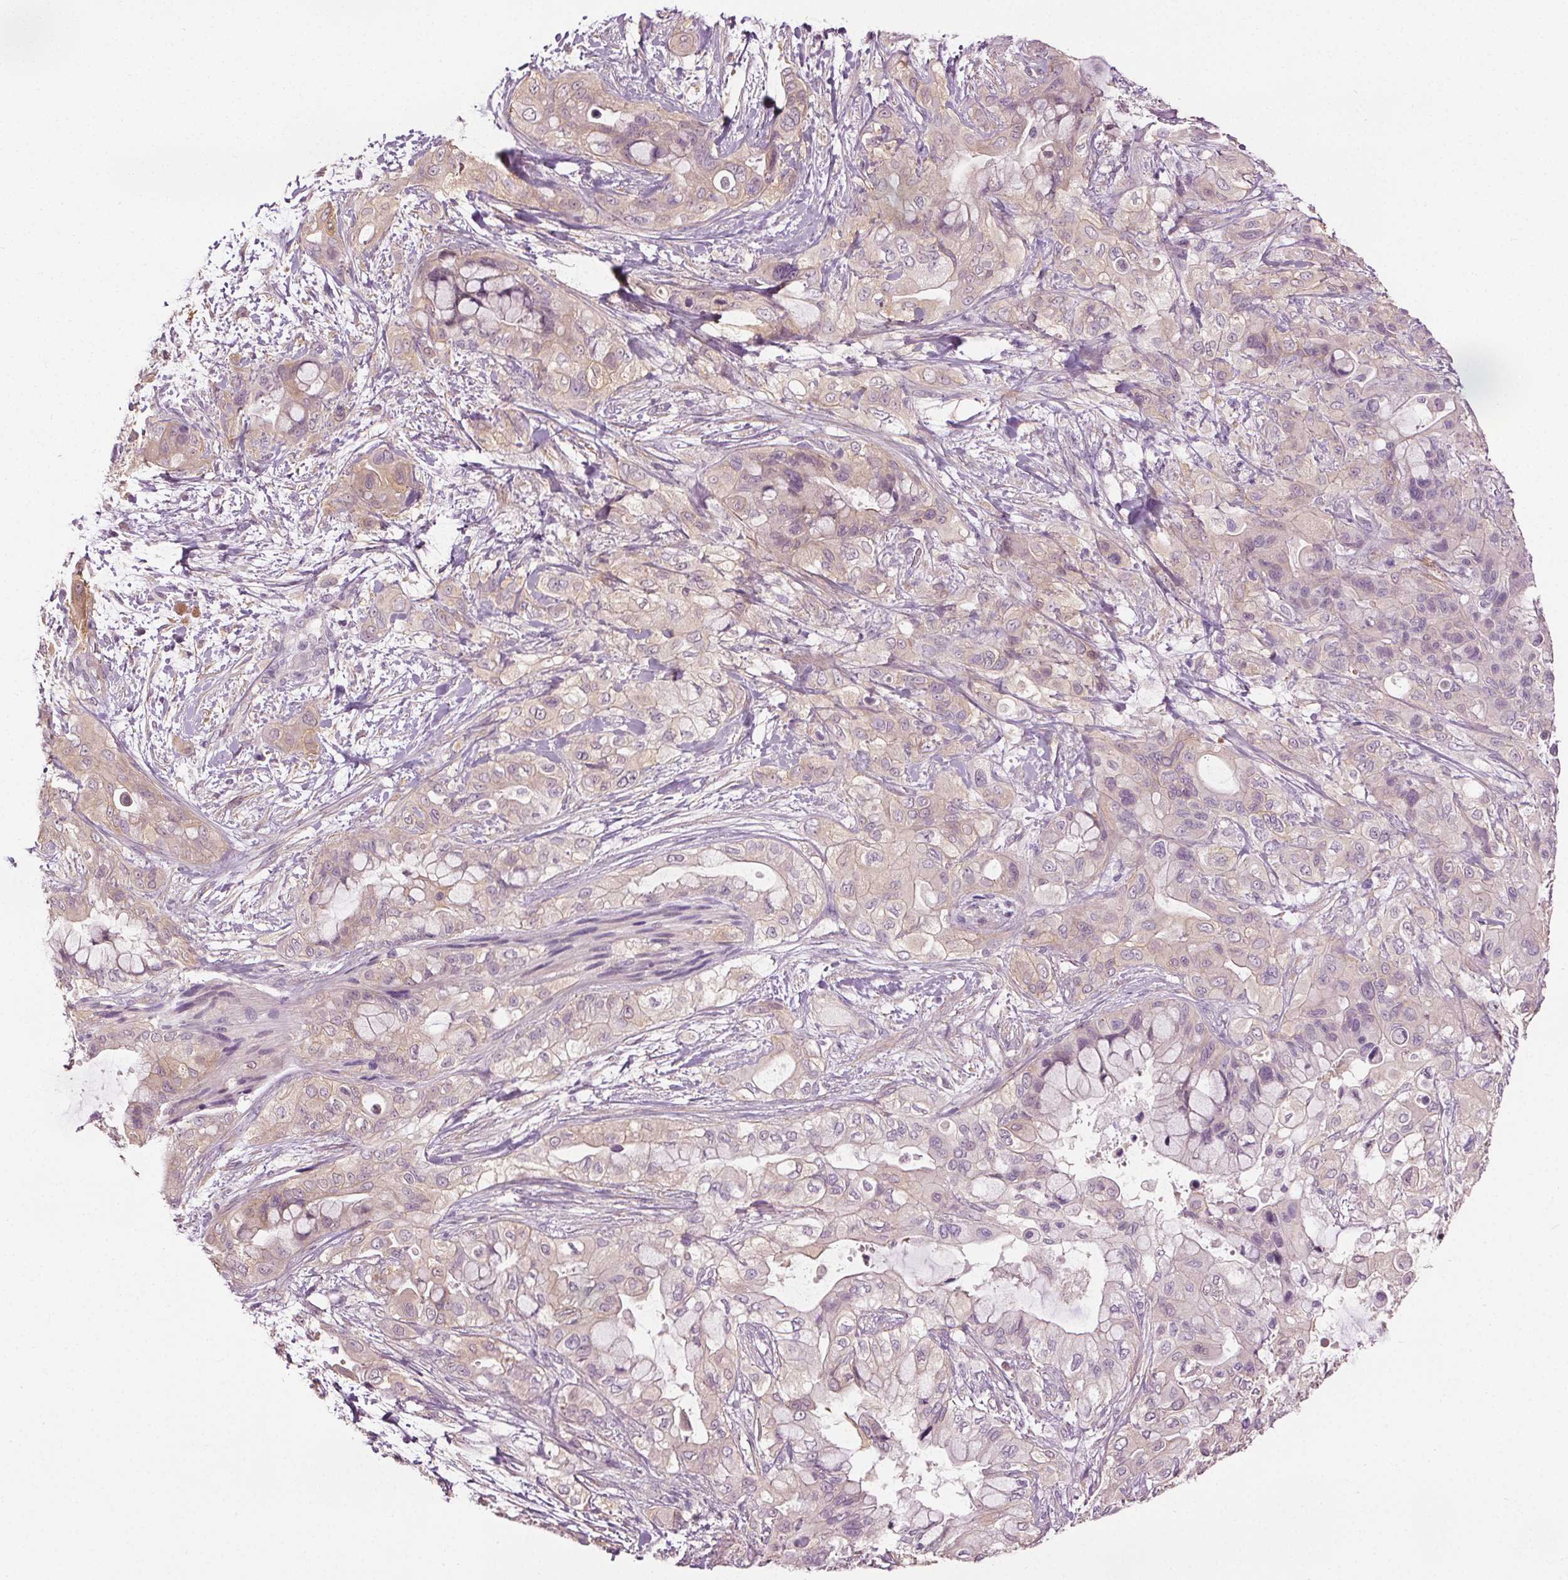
{"staining": {"intensity": "weak", "quantity": "<25%", "location": "cytoplasmic/membranous"}, "tissue": "pancreatic cancer", "cell_type": "Tumor cells", "image_type": "cancer", "snomed": [{"axis": "morphology", "description": "Adenocarcinoma, NOS"}, {"axis": "topography", "description": "Pancreas"}], "caption": "Histopathology image shows no protein expression in tumor cells of pancreatic adenocarcinoma tissue.", "gene": "RASA1", "patient": {"sex": "male", "age": 71}}